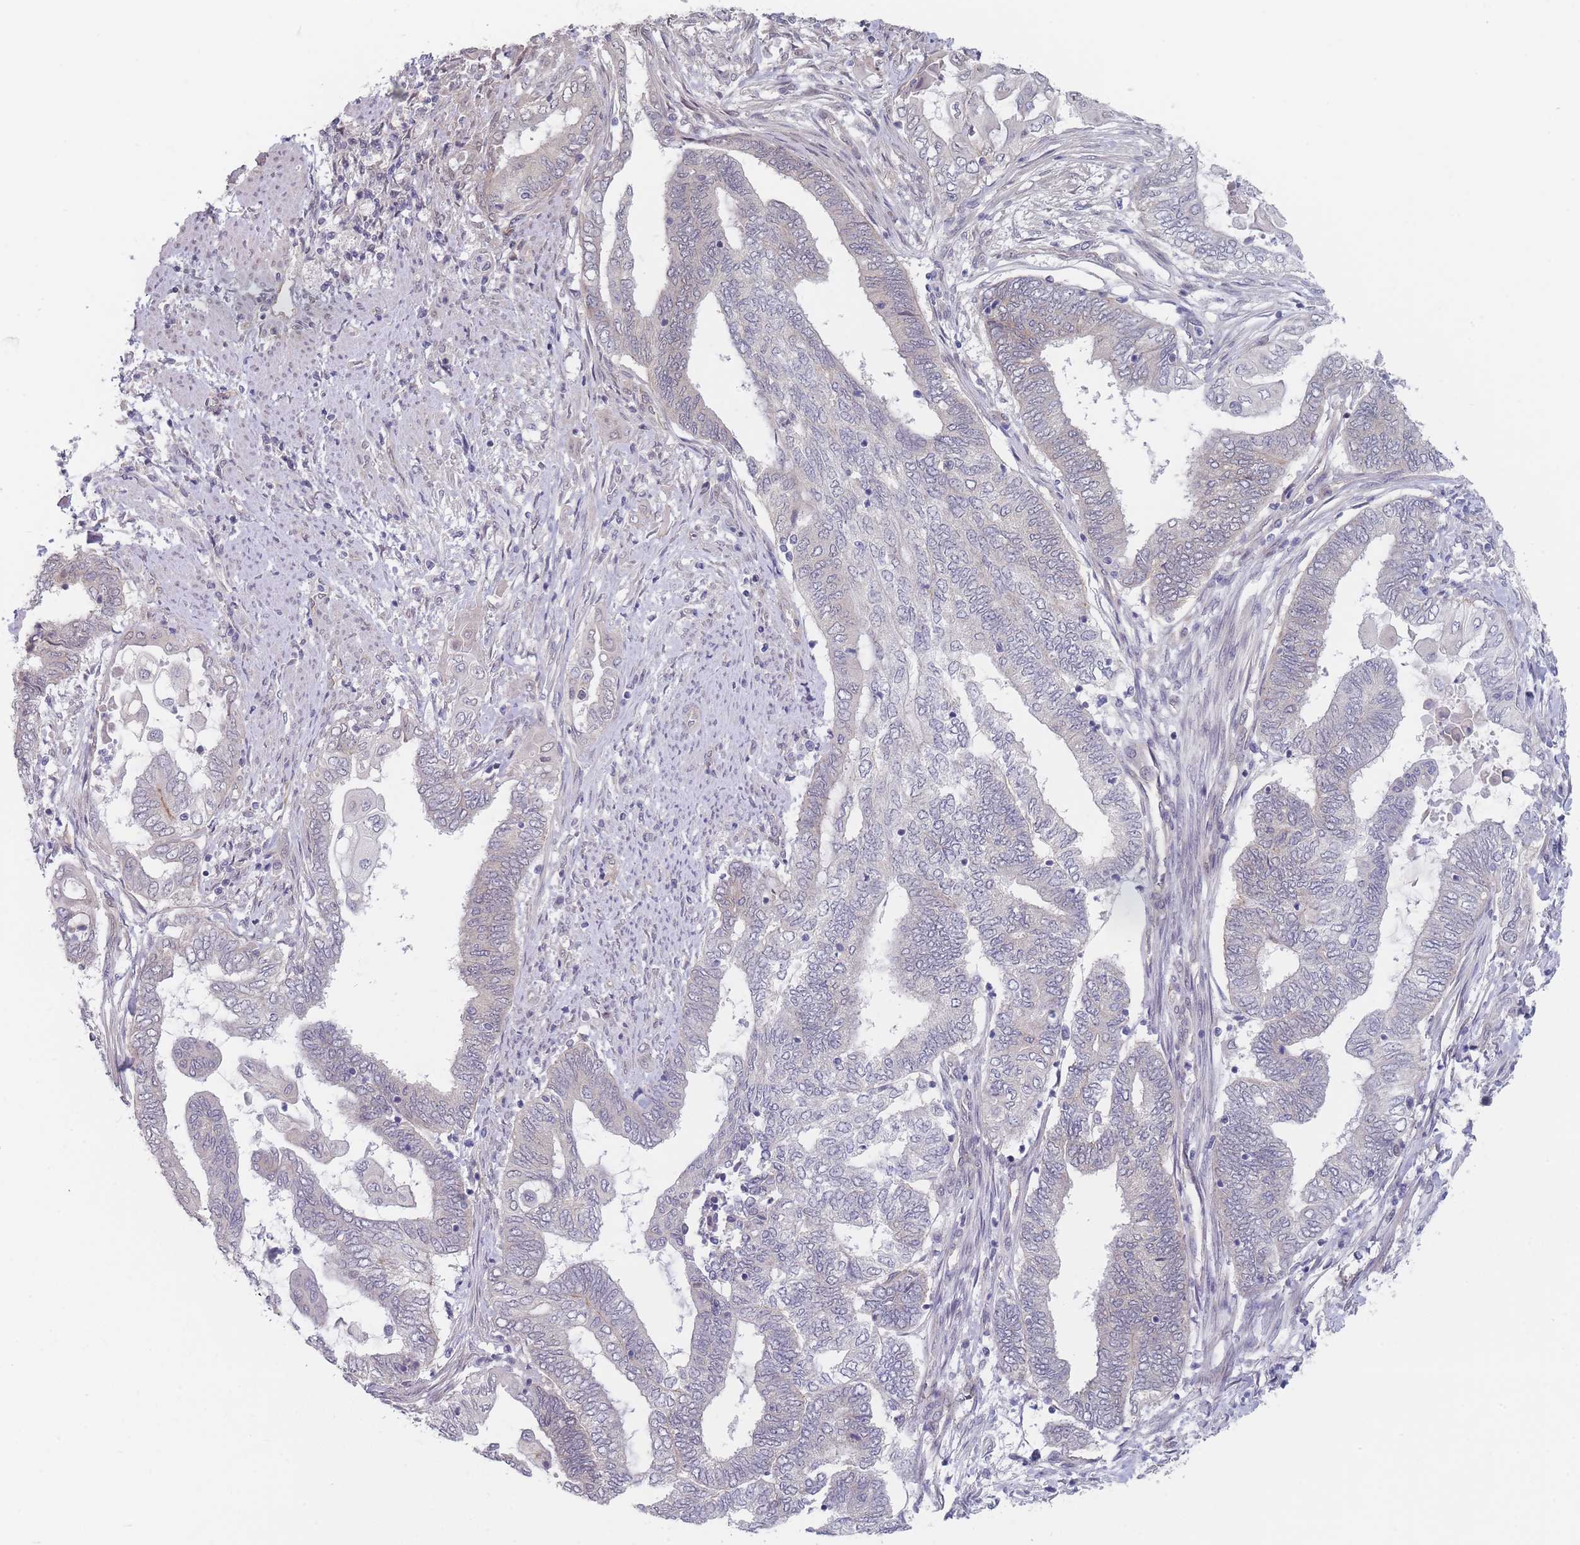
{"staining": {"intensity": "negative", "quantity": "none", "location": "none"}, "tissue": "endometrial cancer", "cell_type": "Tumor cells", "image_type": "cancer", "snomed": [{"axis": "morphology", "description": "Adenocarcinoma, NOS"}, {"axis": "topography", "description": "Uterus"}, {"axis": "topography", "description": "Endometrium"}], "caption": "Micrograph shows no significant protein positivity in tumor cells of endometrial cancer (adenocarcinoma).", "gene": "ANKRD10", "patient": {"sex": "female", "age": 70}}